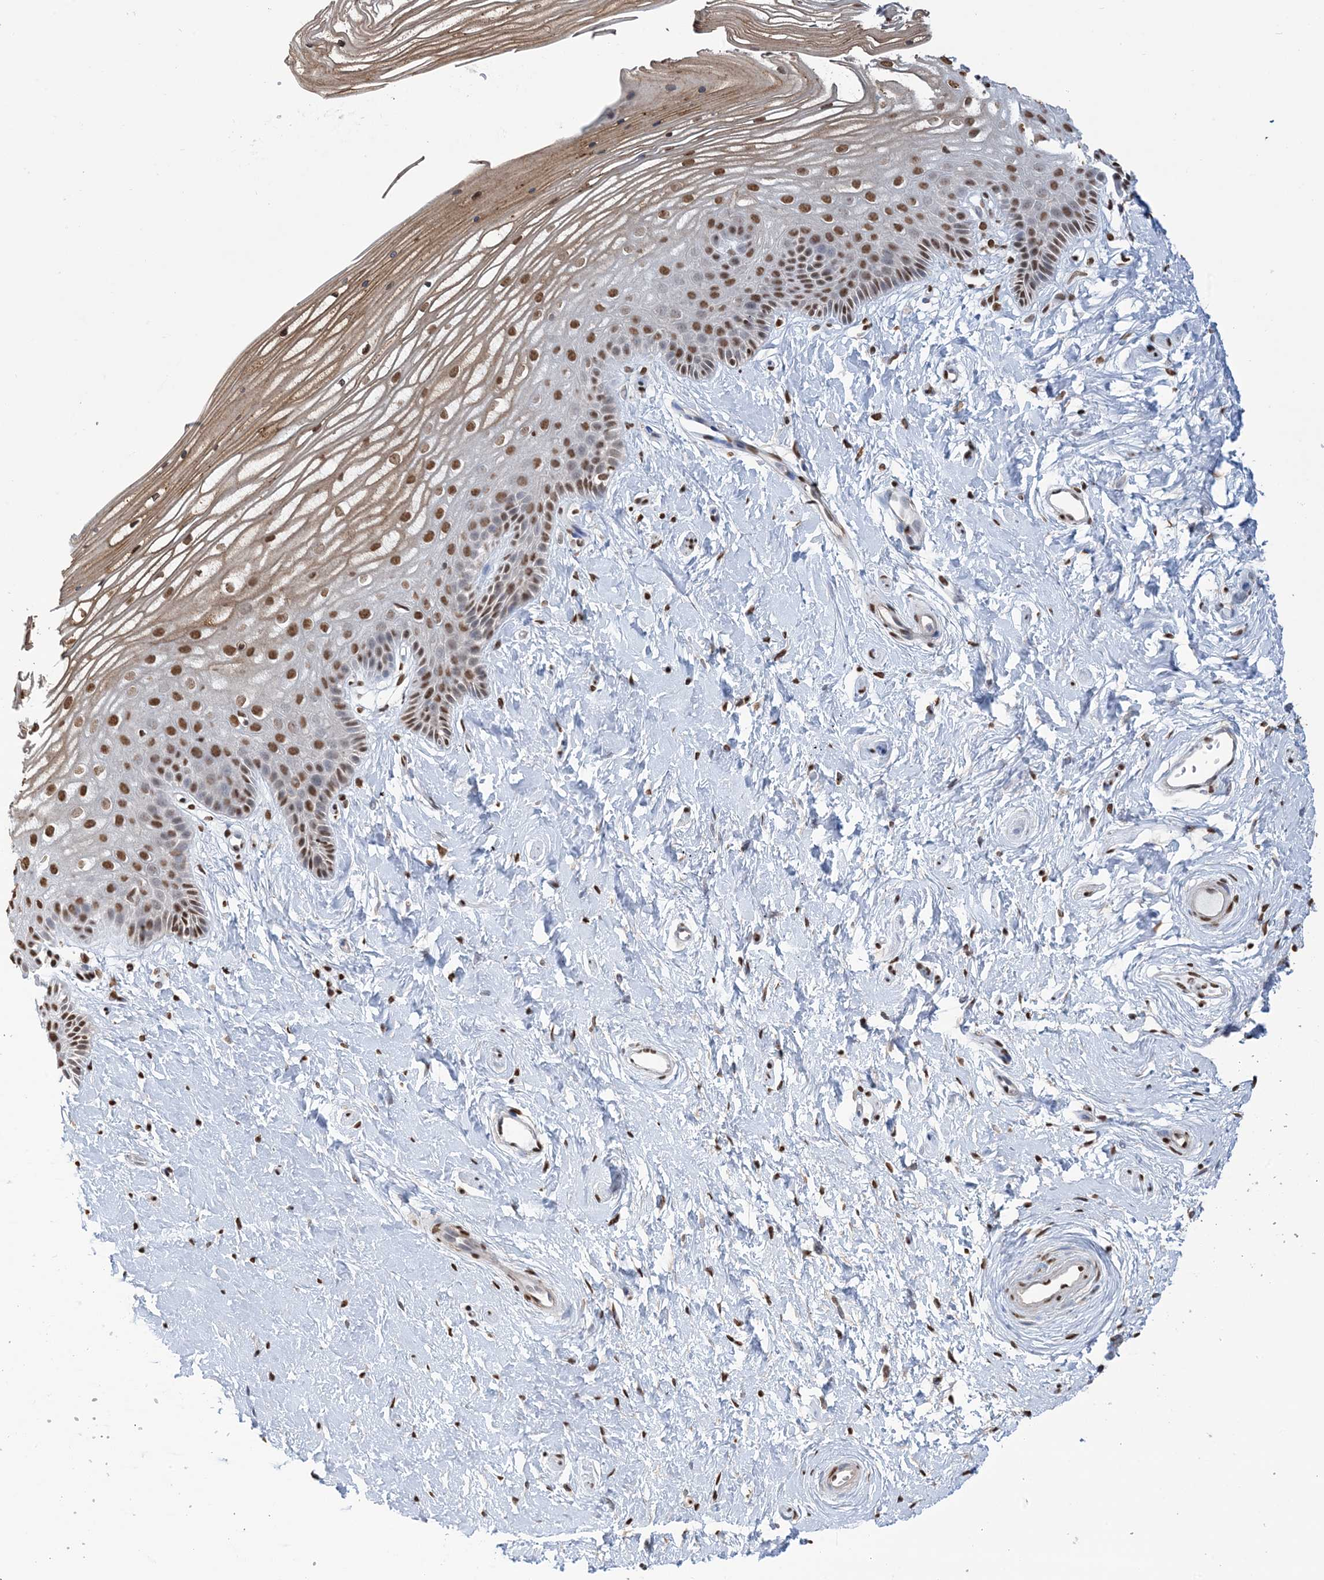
{"staining": {"intensity": "moderate", "quantity": ">75%", "location": "cytoplasmic/membranous,nuclear"}, "tissue": "vagina", "cell_type": "Squamous epithelial cells", "image_type": "normal", "snomed": [{"axis": "morphology", "description": "Normal tissue, NOS"}, {"axis": "topography", "description": "Vagina"}, {"axis": "topography", "description": "Cervix"}], "caption": "Protein expression analysis of unremarkable vagina reveals moderate cytoplasmic/membranous,nuclear staining in approximately >75% of squamous epithelial cells.", "gene": "ZNF792", "patient": {"sex": "female", "age": 40}}